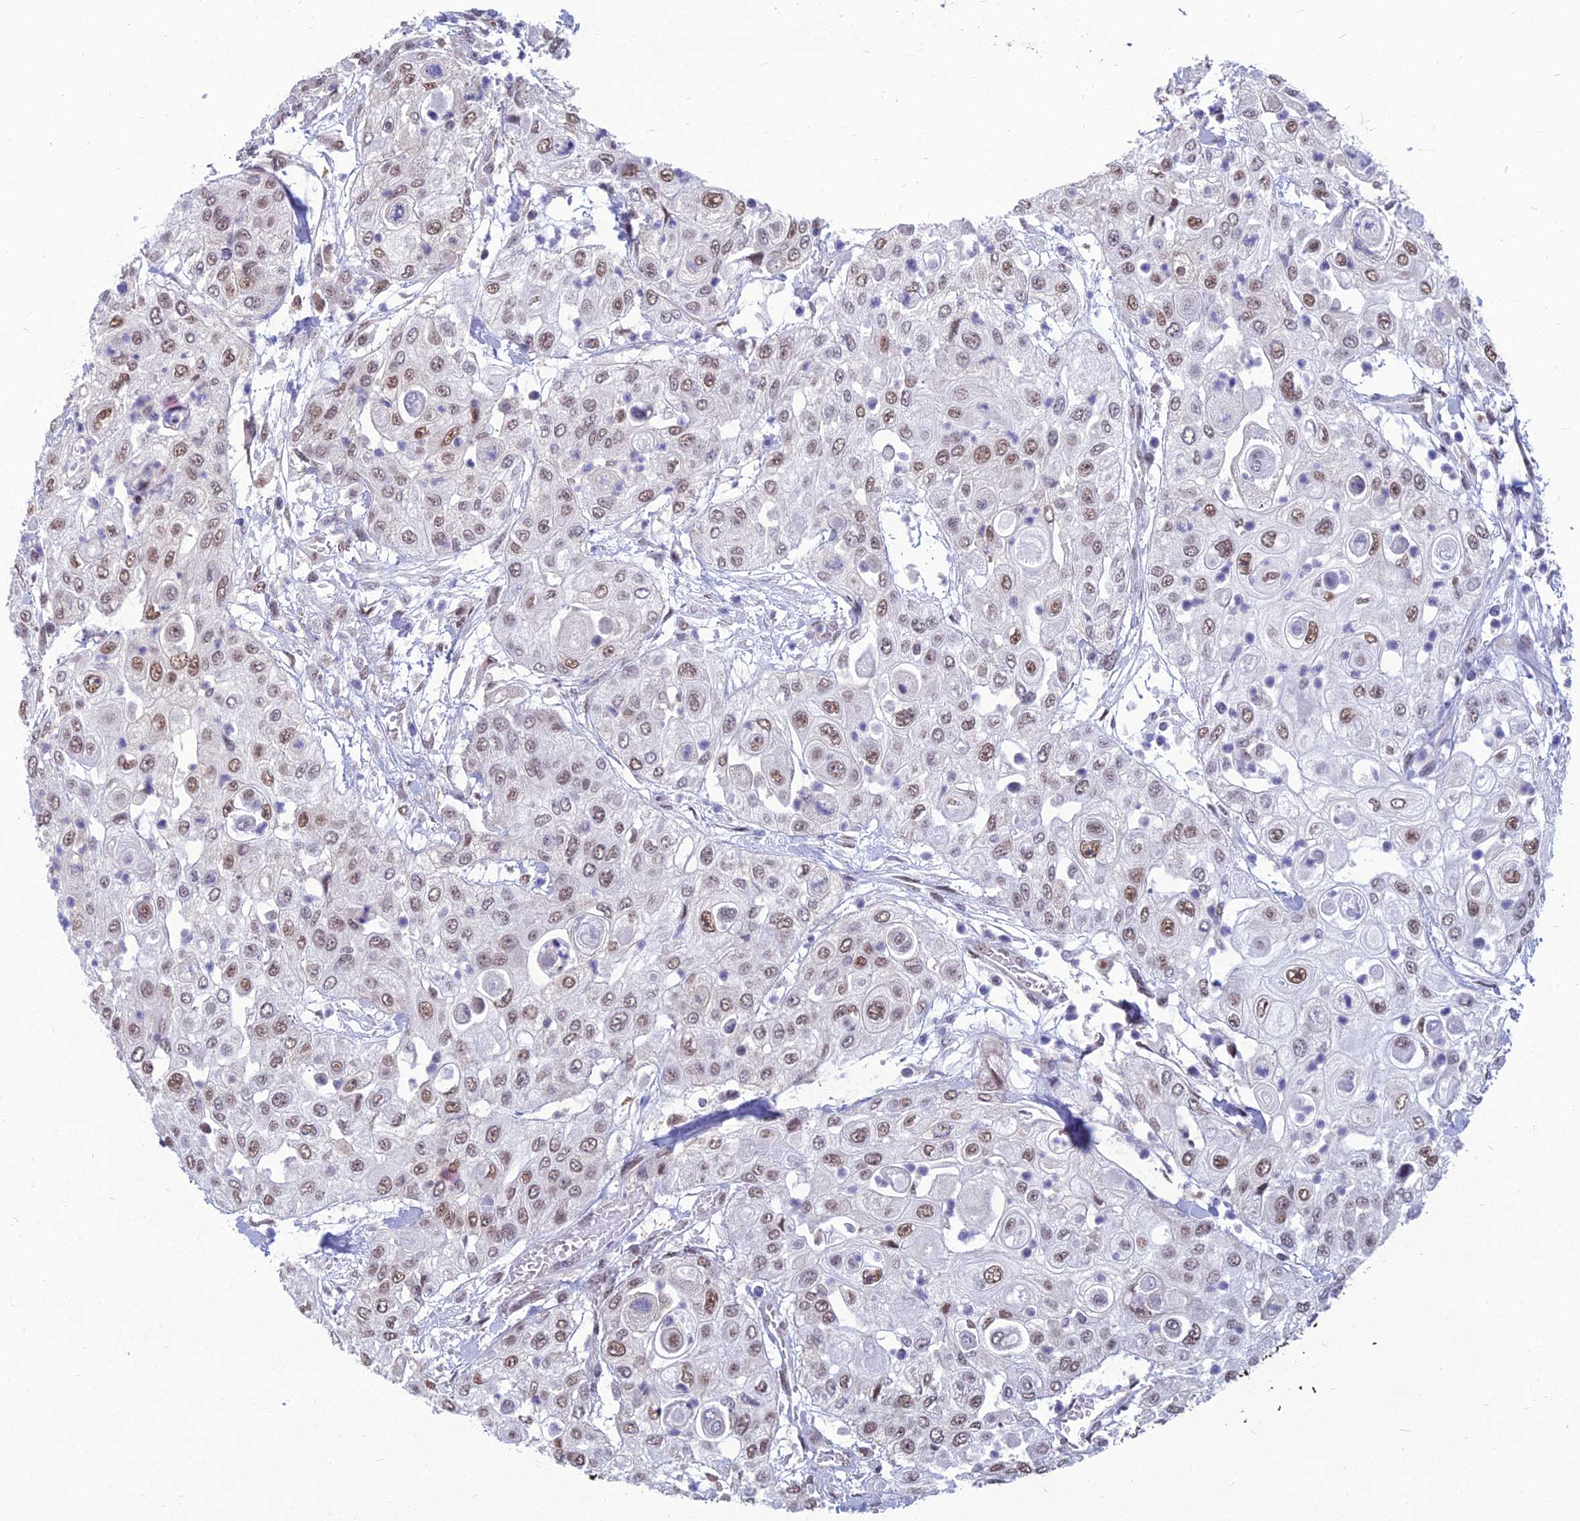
{"staining": {"intensity": "moderate", "quantity": ">75%", "location": "nuclear"}, "tissue": "urothelial cancer", "cell_type": "Tumor cells", "image_type": "cancer", "snomed": [{"axis": "morphology", "description": "Urothelial carcinoma, High grade"}, {"axis": "topography", "description": "Urinary bladder"}], "caption": "Protein expression analysis of urothelial carcinoma (high-grade) demonstrates moderate nuclear staining in about >75% of tumor cells.", "gene": "SRSF7", "patient": {"sex": "female", "age": 79}}